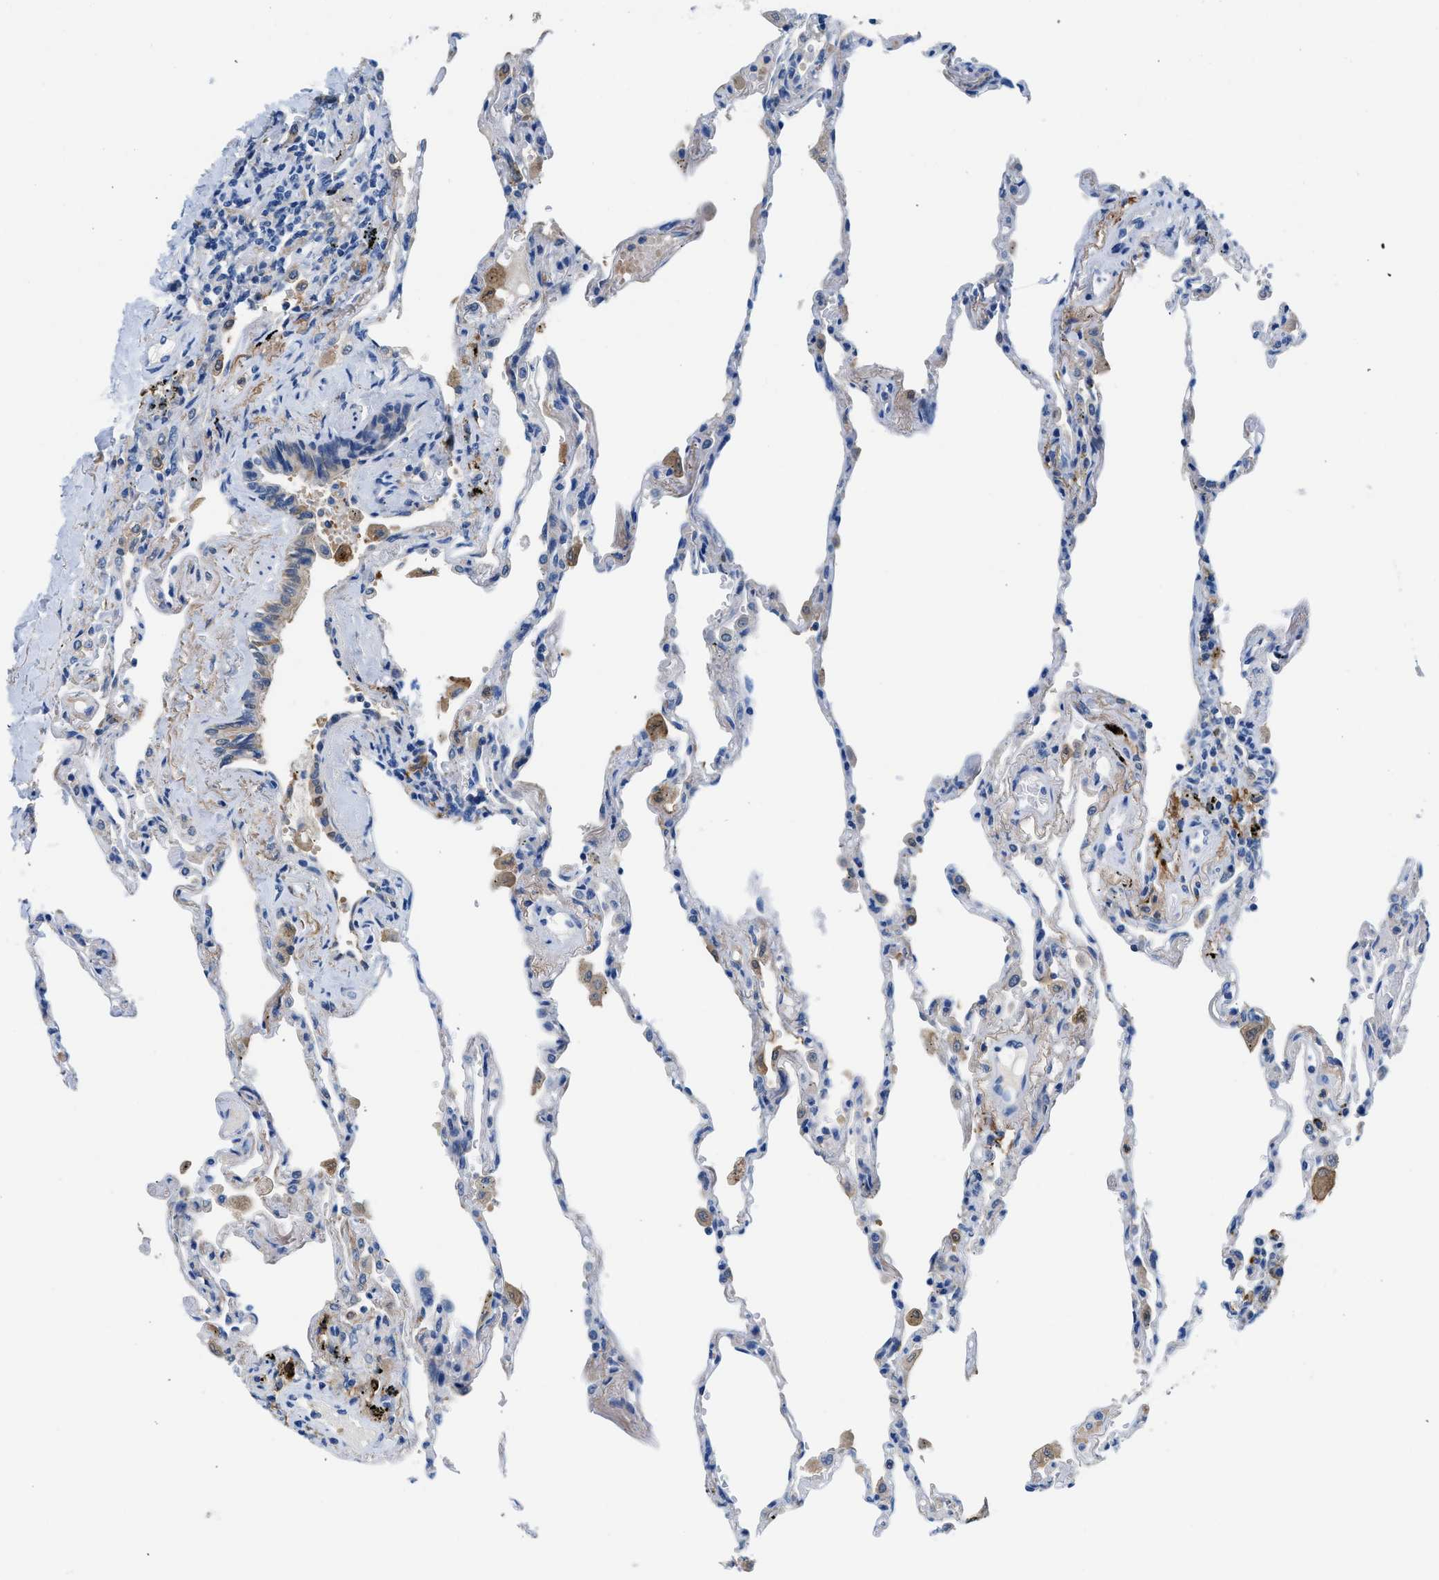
{"staining": {"intensity": "negative", "quantity": "none", "location": "none"}, "tissue": "lung", "cell_type": "Alveolar cells", "image_type": "normal", "snomed": [{"axis": "morphology", "description": "Normal tissue, NOS"}, {"axis": "topography", "description": "Lung"}], "caption": "Benign lung was stained to show a protein in brown. There is no significant positivity in alveolar cells. (DAB (3,3'-diaminobenzidine) immunohistochemistry, high magnification).", "gene": "FADS6", "patient": {"sex": "male", "age": 59}}